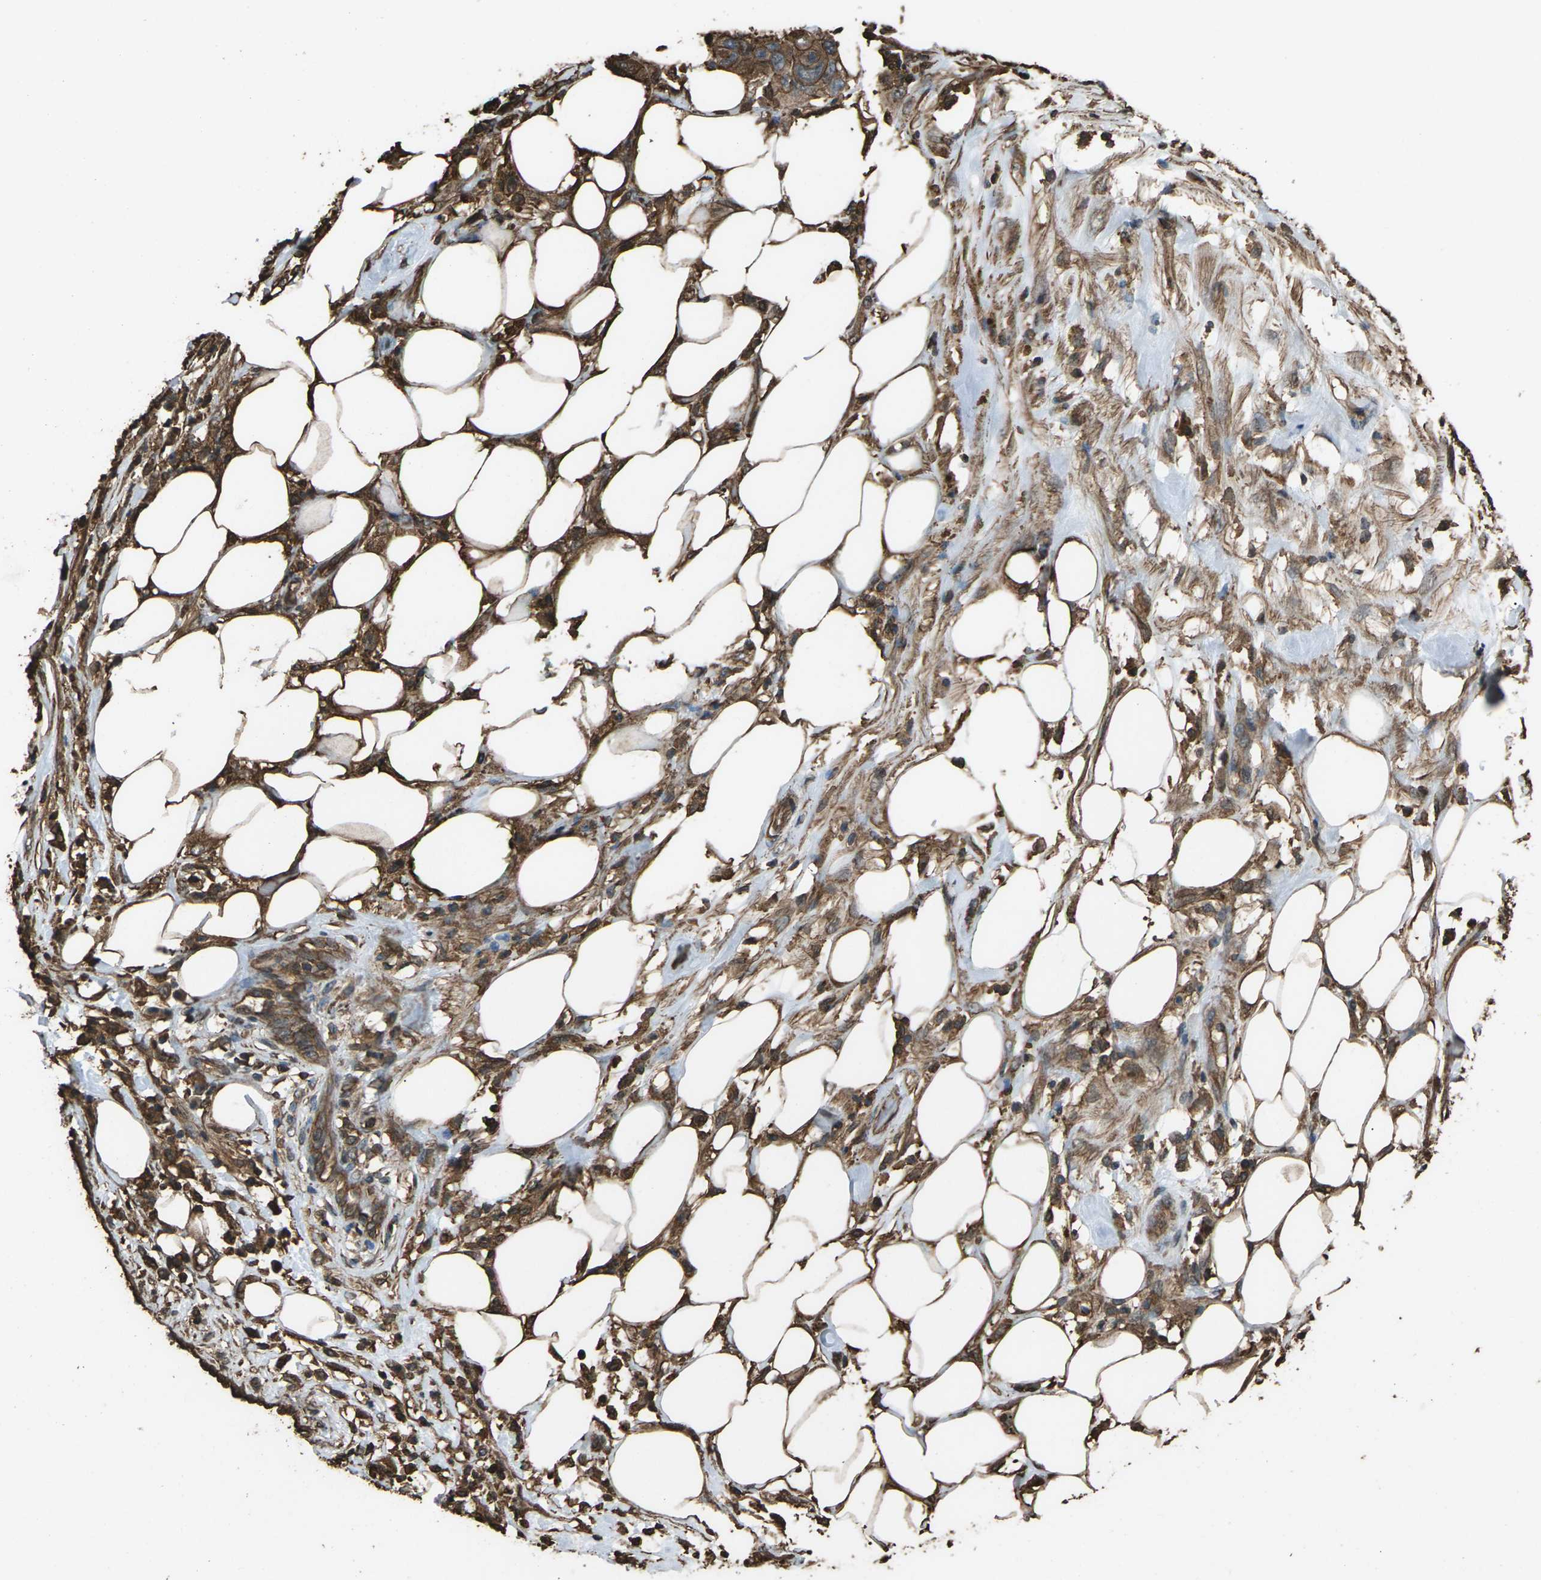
{"staining": {"intensity": "moderate", "quantity": ">75%", "location": "cytoplasmic/membranous"}, "tissue": "pancreatic cancer", "cell_type": "Tumor cells", "image_type": "cancer", "snomed": [{"axis": "morphology", "description": "Adenocarcinoma, NOS"}, {"axis": "topography", "description": "Pancreas"}], "caption": "A photomicrograph of human pancreatic cancer stained for a protein displays moderate cytoplasmic/membranous brown staining in tumor cells.", "gene": "DHPS", "patient": {"sex": "female", "age": 71}}